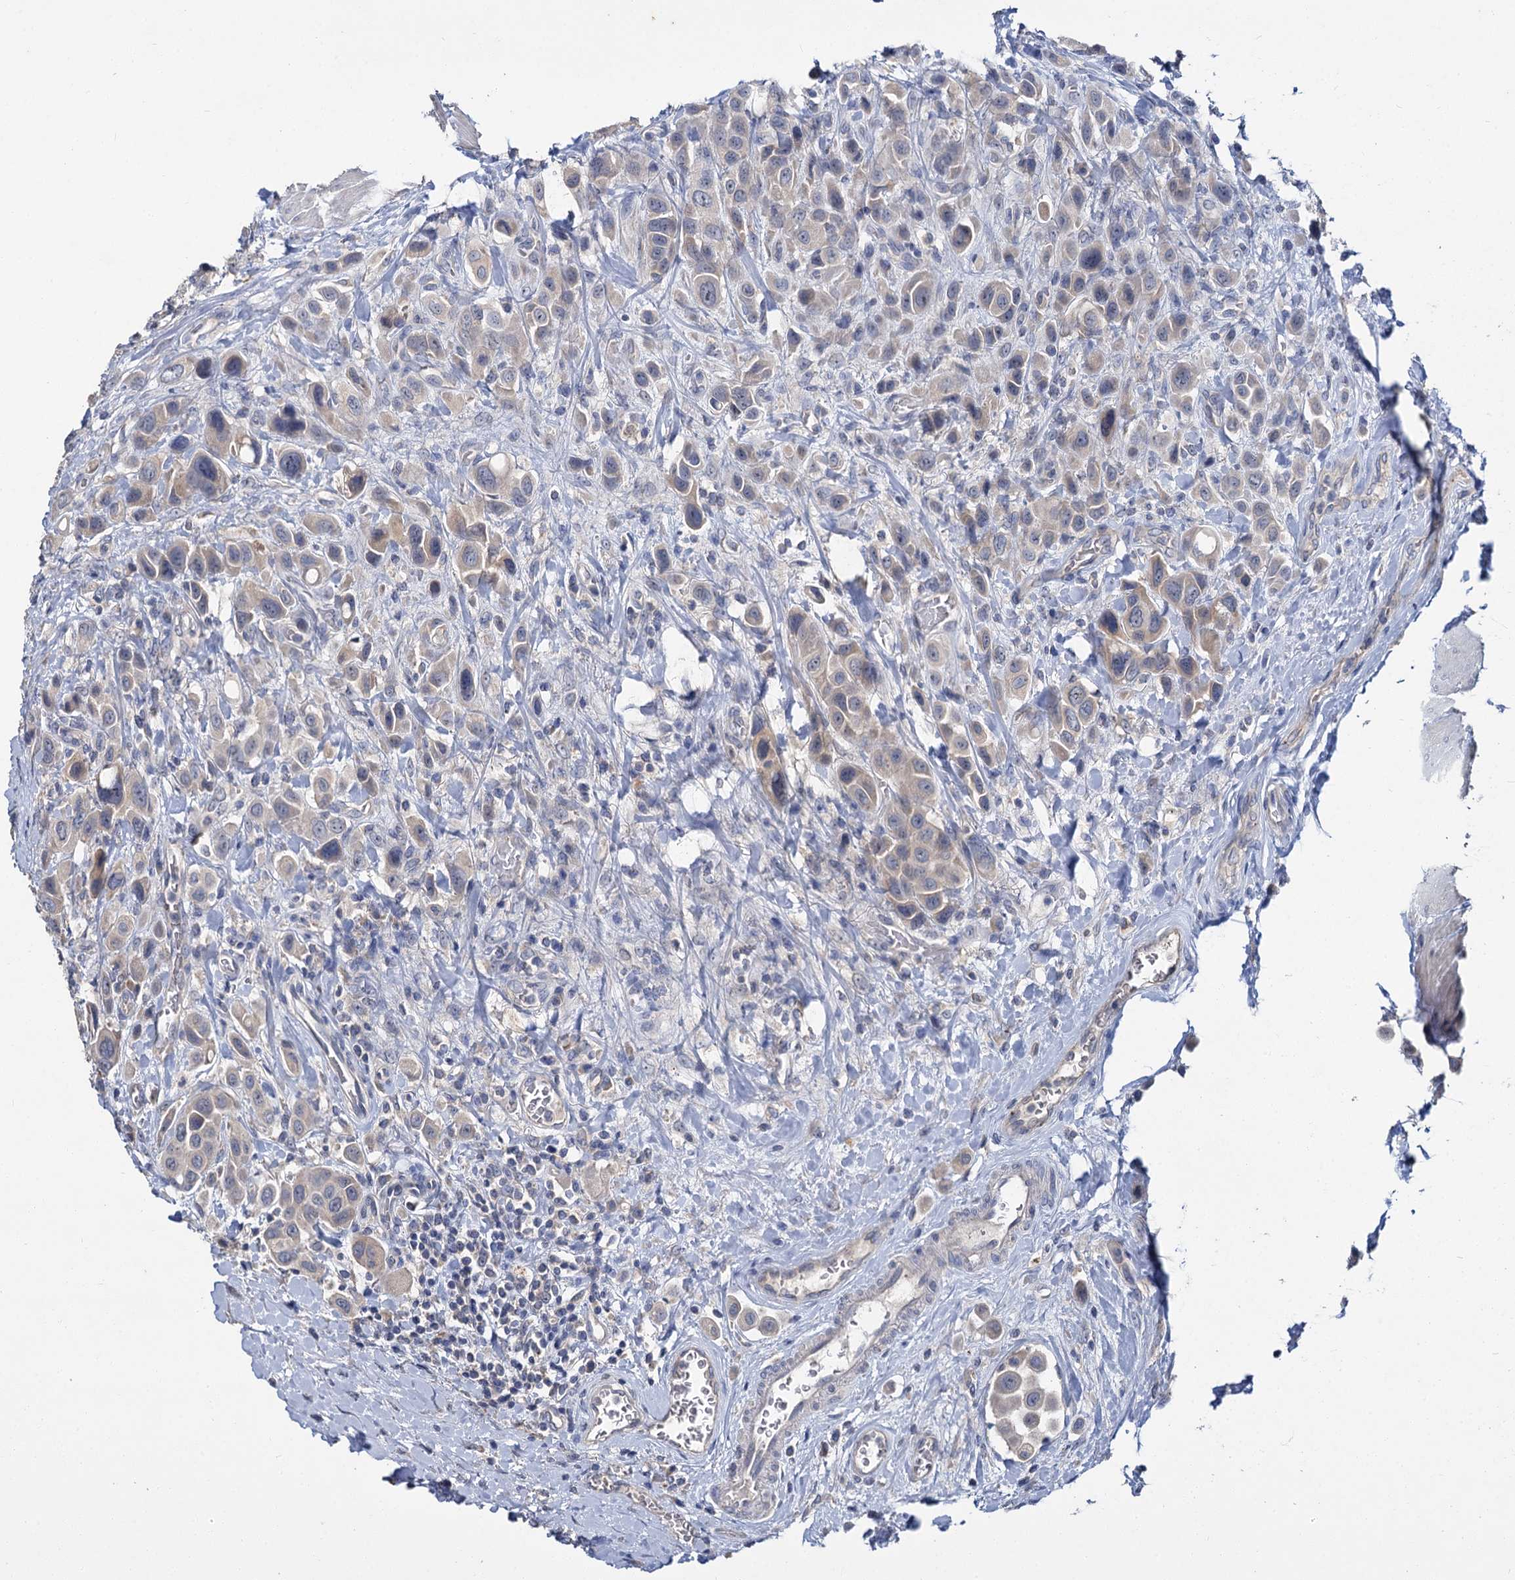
{"staining": {"intensity": "weak", "quantity": "25%-75%", "location": "cytoplasmic/membranous"}, "tissue": "urothelial cancer", "cell_type": "Tumor cells", "image_type": "cancer", "snomed": [{"axis": "morphology", "description": "Urothelial carcinoma, High grade"}, {"axis": "topography", "description": "Urinary bladder"}], "caption": "The image displays immunohistochemical staining of urothelial cancer. There is weak cytoplasmic/membranous positivity is appreciated in approximately 25%-75% of tumor cells.", "gene": "ATP9A", "patient": {"sex": "male", "age": 50}}